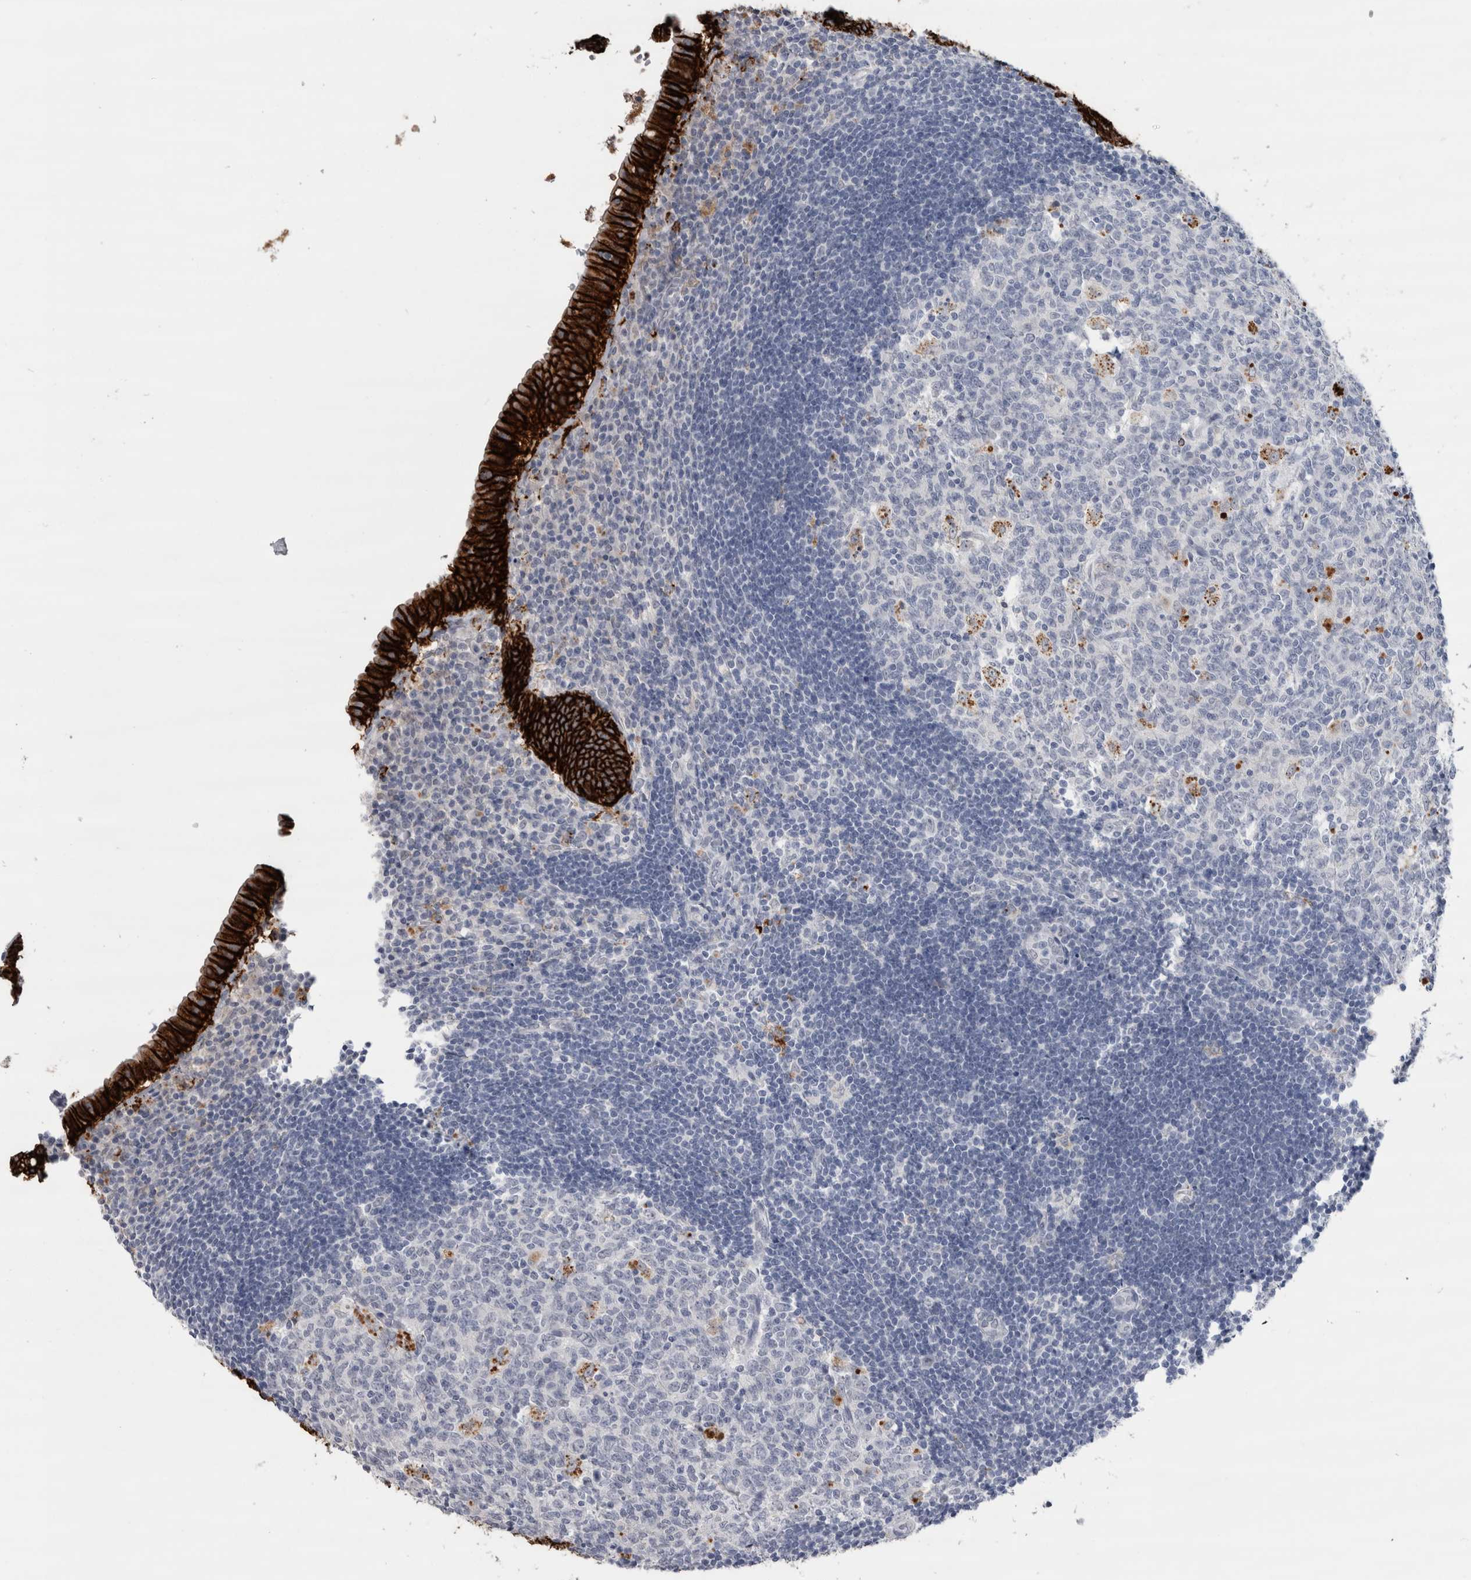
{"staining": {"intensity": "strong", "quantity": ">75%", "location": "cytoplasmic/membranous"}, "tissue": "appendix", "cell_type": "Glandular cells", "image_type": "normal", "snomed": [{"axis": "morphology", "description": "Normal tissue, NOS"}, {"axis": "topography", "description": "Appendix"}], "caption": "IHC (DAB (3,3'-diaminobenzidine)) staining of normal appendix exhibits strong cytoplasmic/membranous protein positivity in about >75% of glandular cells.", "gene": "CDH17", "patient": {"sex": "female", "age": 54}}